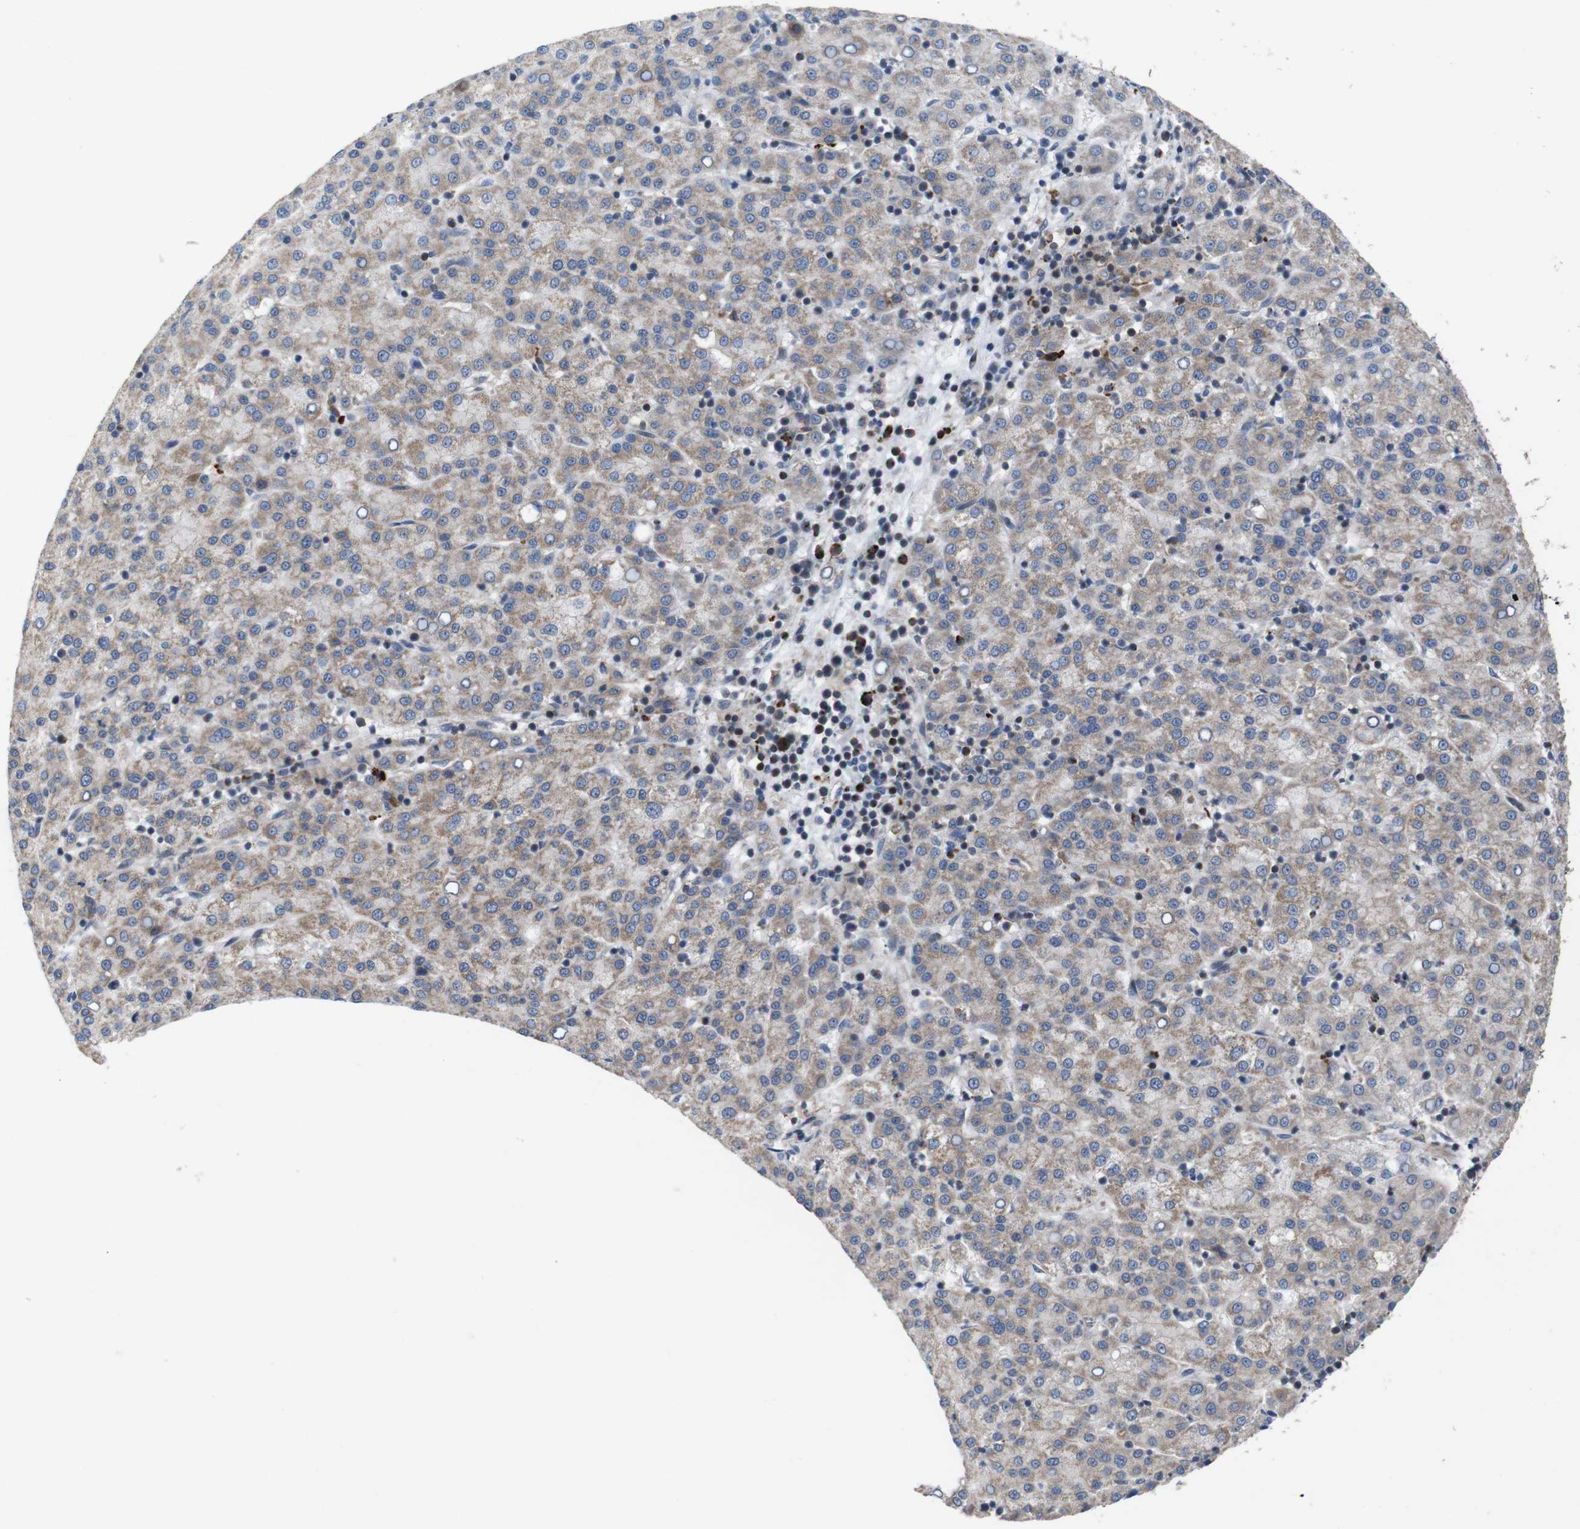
{"staining": {"intensity": "weak", "quantity": ">75%", "location": "cytoplasmic/membranous"}, "tissue": "liver cancer", "cell_type": "Tumor cells", "image_type": "cancer", "snomed": [{"axis": "morphology", "description": "Carcinoma, Hepatocellular, NOS"}, {"axis": "topography", "description": "Liver"}], "caption": "Immunohistochemical staining of liver hepatocellular carcinoma exhibits low levels of weak cytoplasmic/membranous protein expression in about >75% of tumor cells.", "gene": "ATP7B", "patient": {"sex": "female", "age": 58}}